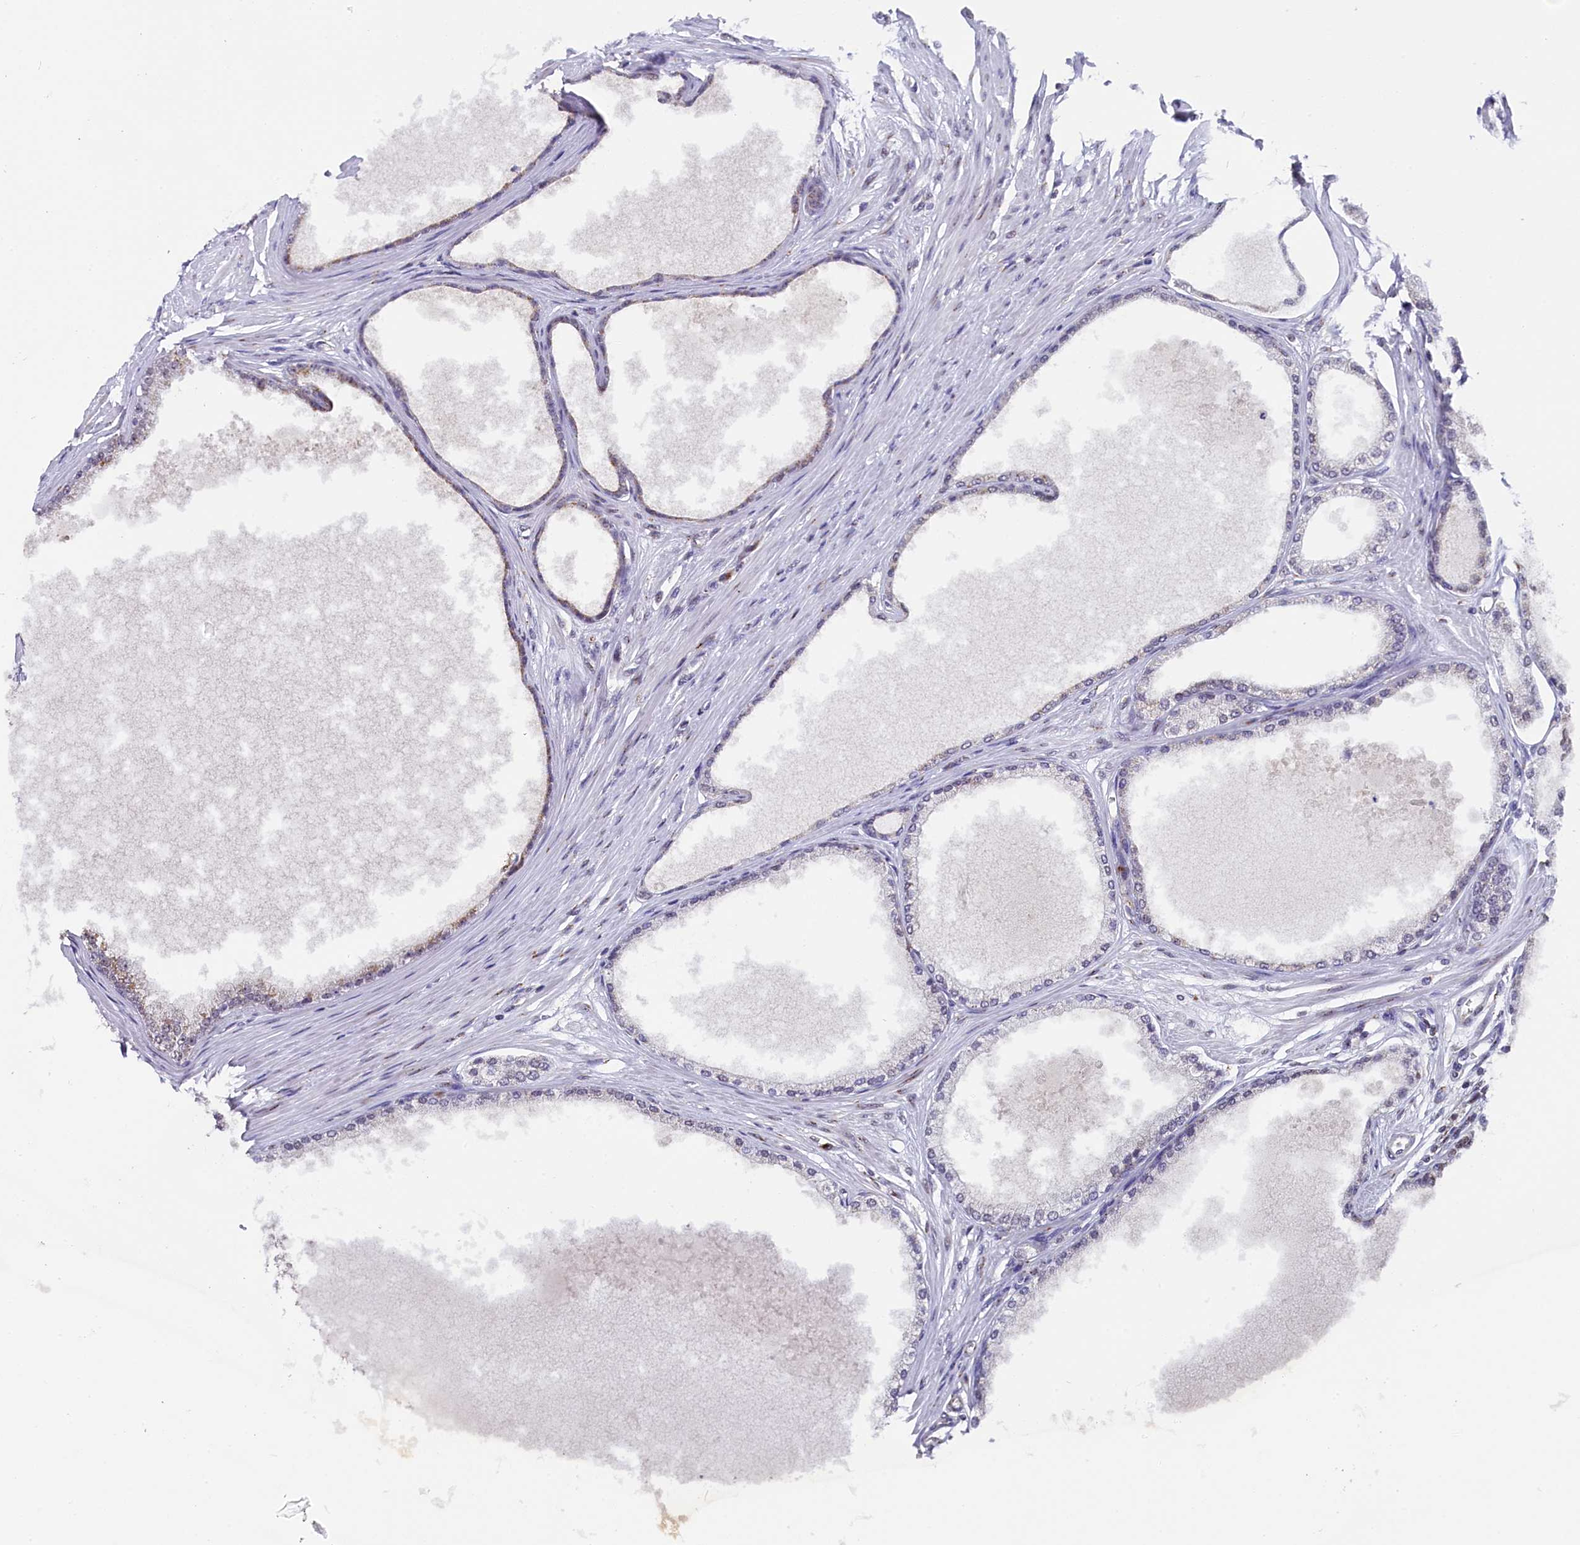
{"staining": {"intensity": "moderate", "quantity": "<25%", "location": "cytoplasmic/membranous"}, "tissue": "prostate cancer", "cell_type": "Tumor cells", "image_type": "cancer", "snomed": [{"axis": "morphology", "description": "Adenocarcinoma, Low grade"}, {"axis": "topography", "description": "Prostate"}], "caption": "Prostate cancer stained with DAB immunohistochemistry displays low levels of moderate cytoplasmic/membranous positivity in approximately <25% of tumor cells.", "gene": "NCBP1", "patient": {"sex": "male", "age": 63}}